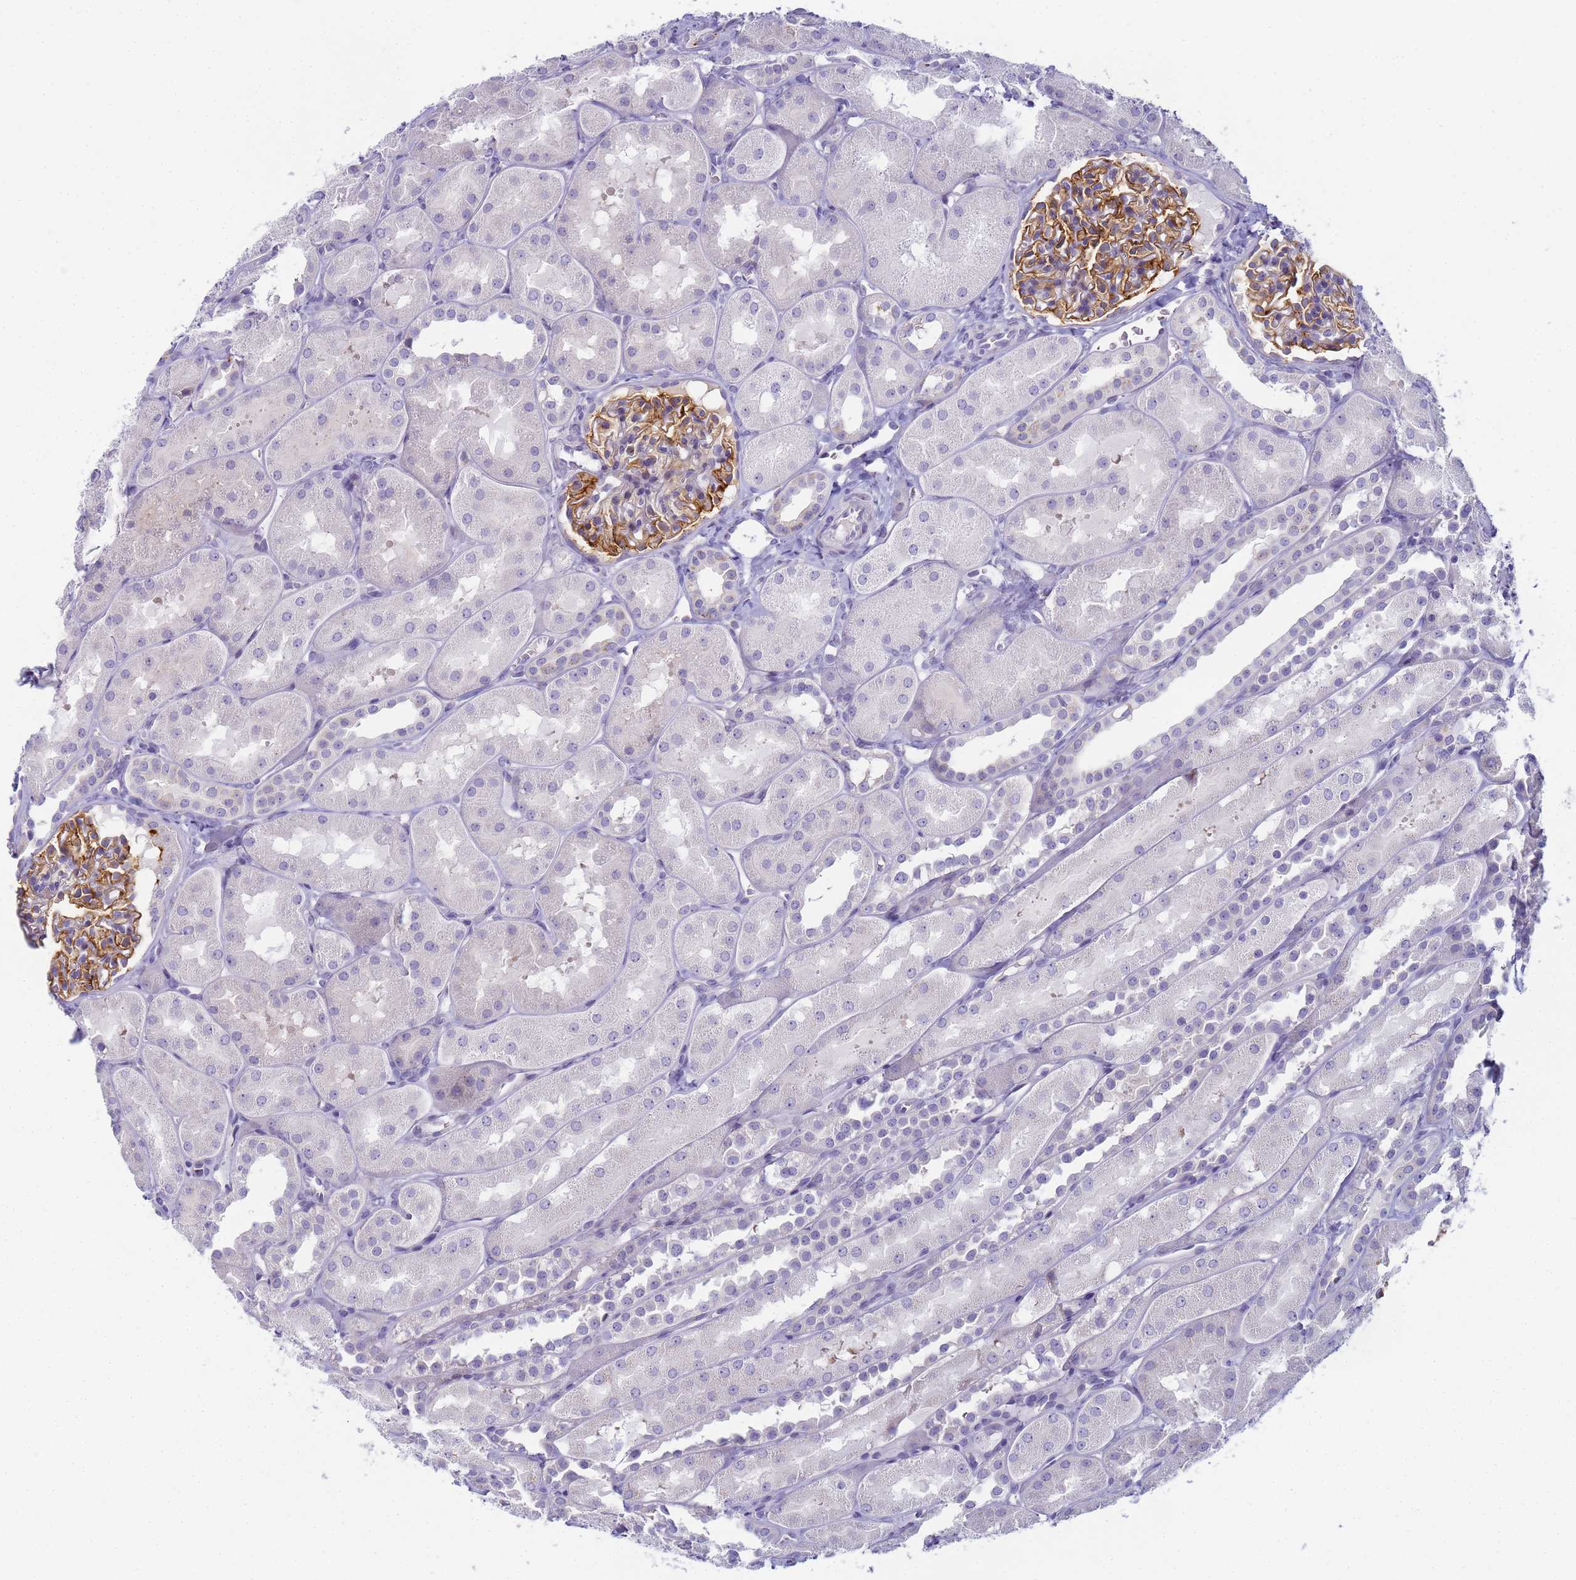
{"staining": {"intensity": "moderate", "quantity": ">75%", "location": "cytoplasmic/membranous"}, "tissue": "kidney", "cell_type": "Cells in glomeruli", "image_type": "normal", "snomed": [{"axis": "morphology", "description": "Normal tissue, NOS"}, {"axis": "topography", "description": "Kidney"}, {"axis": "topography", "description": "Urinary bladder"}], "caption": "Protein staining of unremarkable kidney demonstrates moderate cytoplasmic/membranous expression in approximately >75% of cells in glomeruli.", "gene": "CR1", "patient": {"sex": "male", "age": 16}}